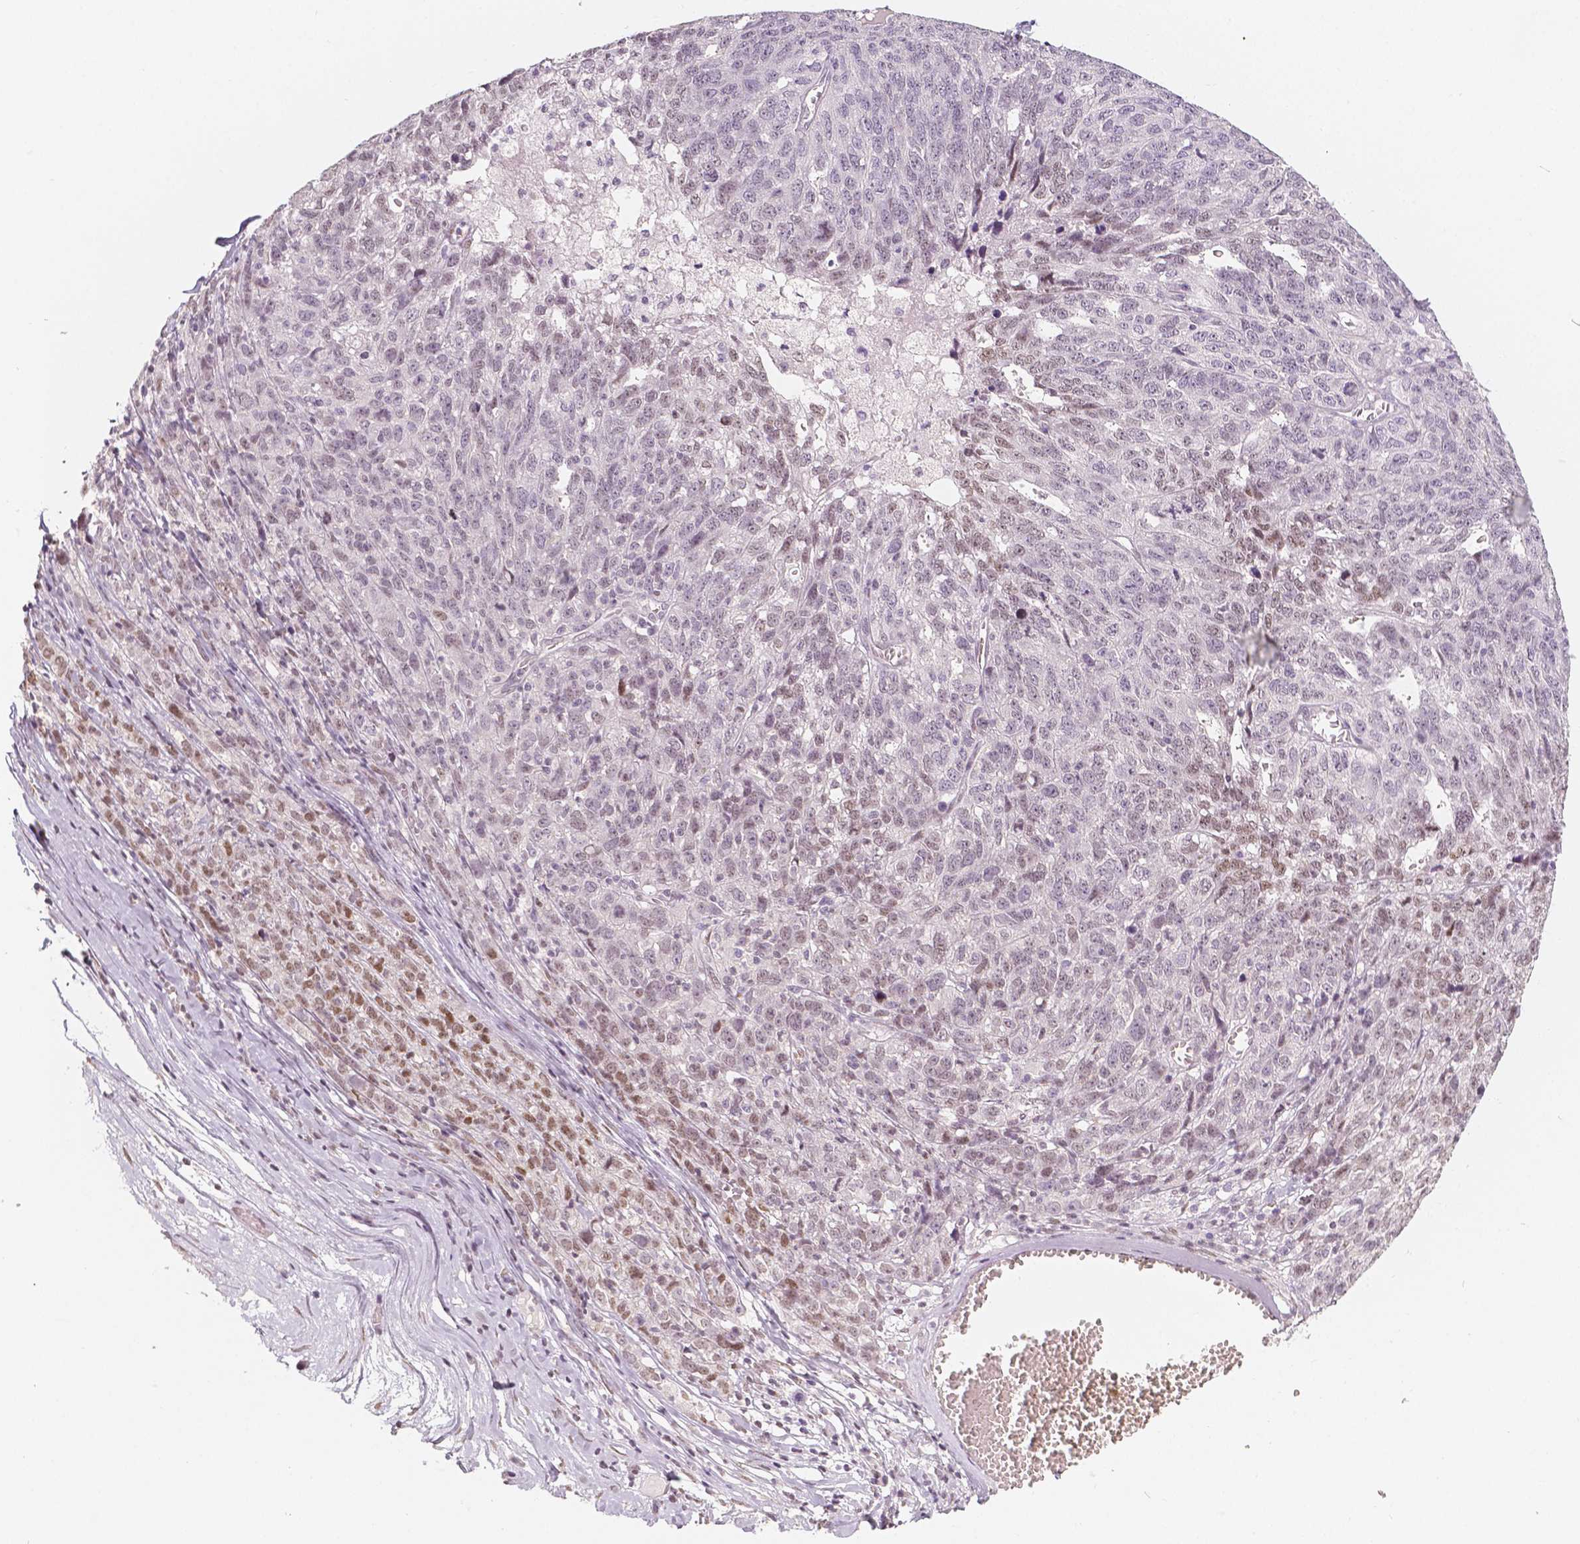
{"staining": {"intensity": "weak", "quantity": "<25%", "location": "nuclear"}, "tissue": "ovarian cancer", "cell_type": "Tumor cells", "image_type": "cancer", "snomed": [{"axis": "morphology", "description": "Cystadenocarcinoma, serous, NOS"}, {"axis": "topography", "description": "Ovary"}], "caption": "IHC of ovarian serous cystadenocarcinoma shows no staining in tumor cells. (DAB immunohistochemistry, high magnification).", "gene": "KDM5B", "patient": {"sex": "female", "age": 71}}